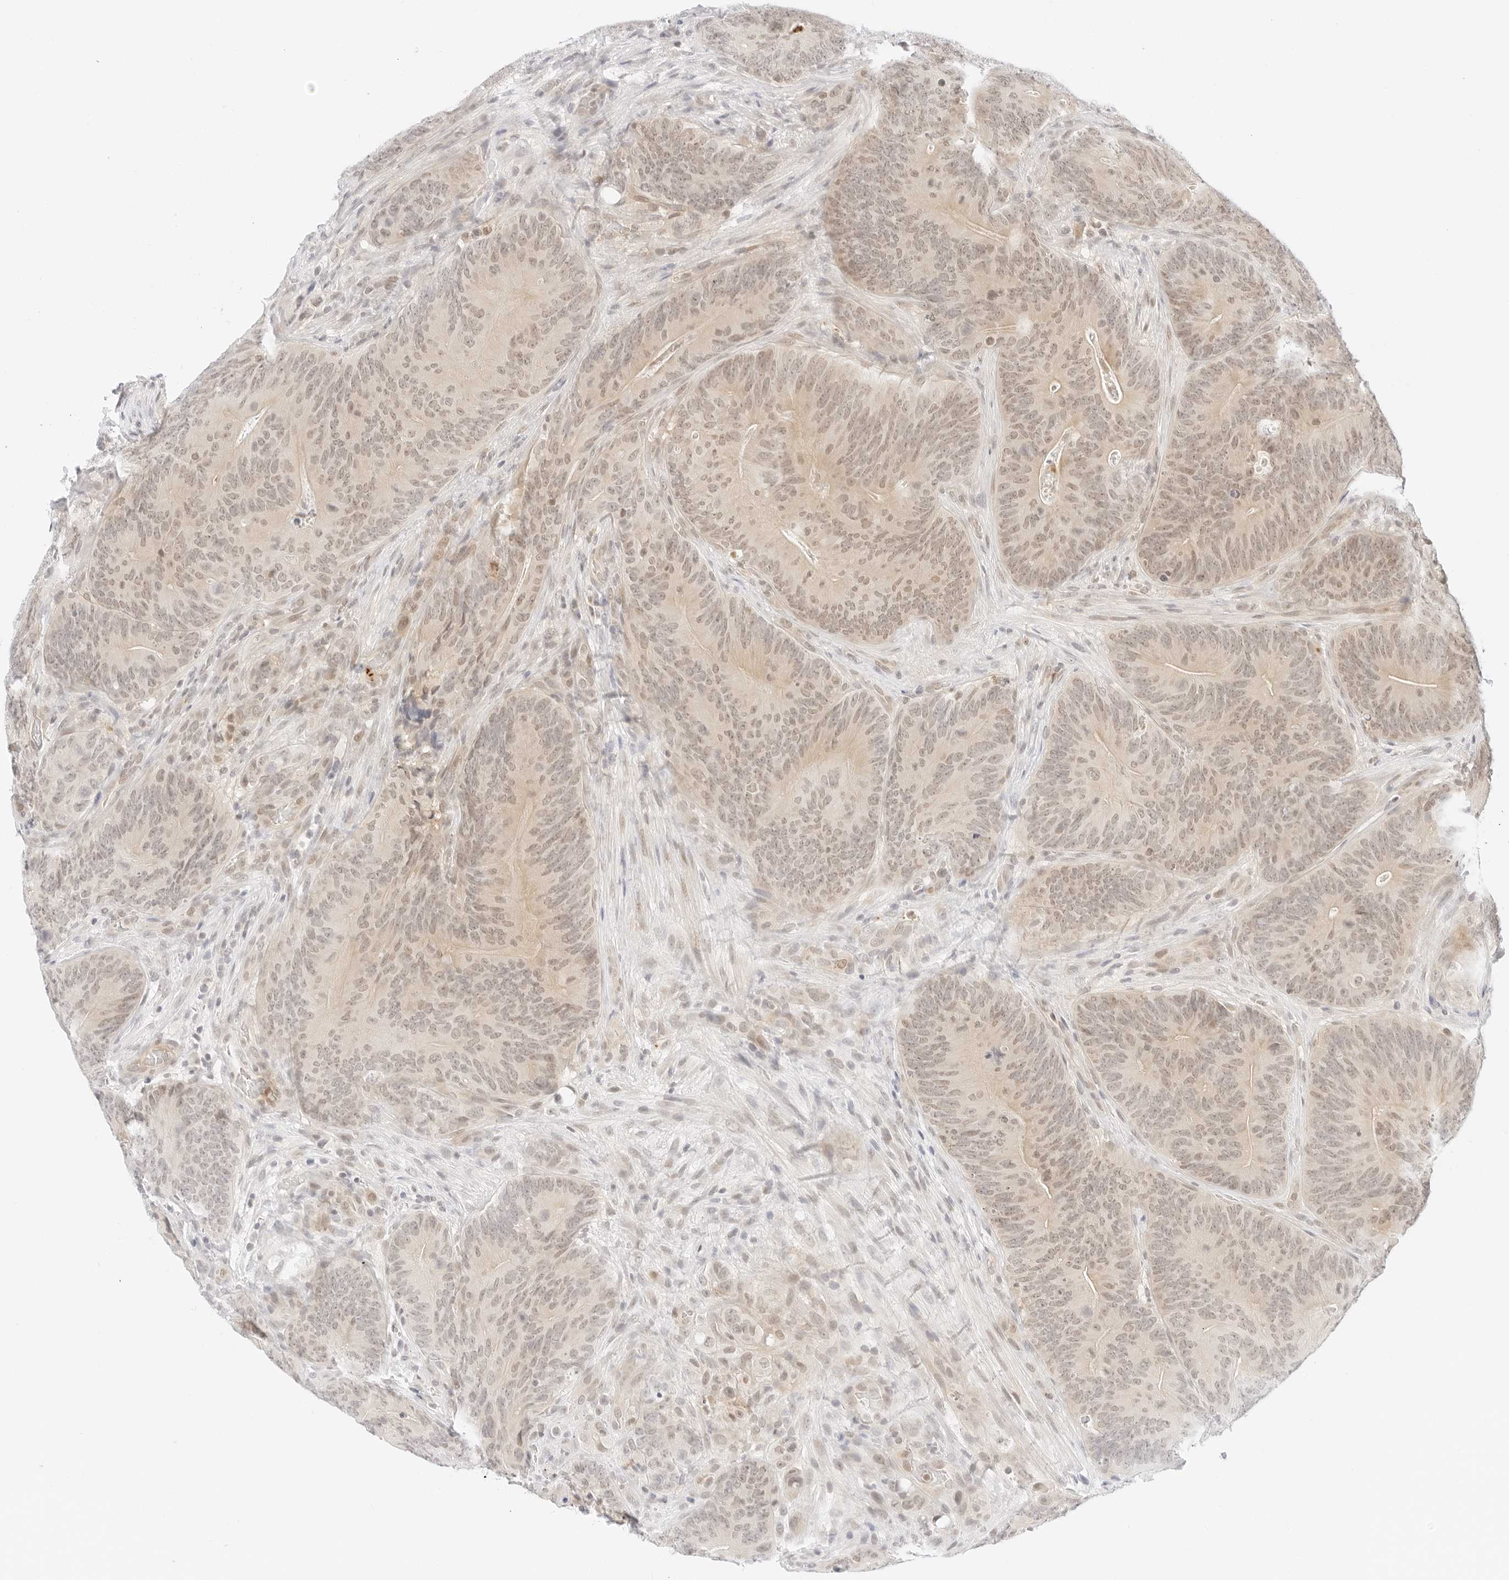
{"staining": {"intensity": "weak", "quantity": "25%-75%", "location": "nuclear"}, "tissue": "colorectal cancer", "cell_type": "Tumor cells", "image_type": "cancer", "snomed": [{"axis": "morphology", "description": "Normal tissue, NOS"}, {"axis": "topography", "description": "Colon"}], "caption": "Colorectal cancer was stained to show a protein in brown. There is low levels of weak nuclear staining in approximately 25%-75% of tumor cells.", "gene": "POLR3C", "patient": {"sex": "female", "age": 82}}